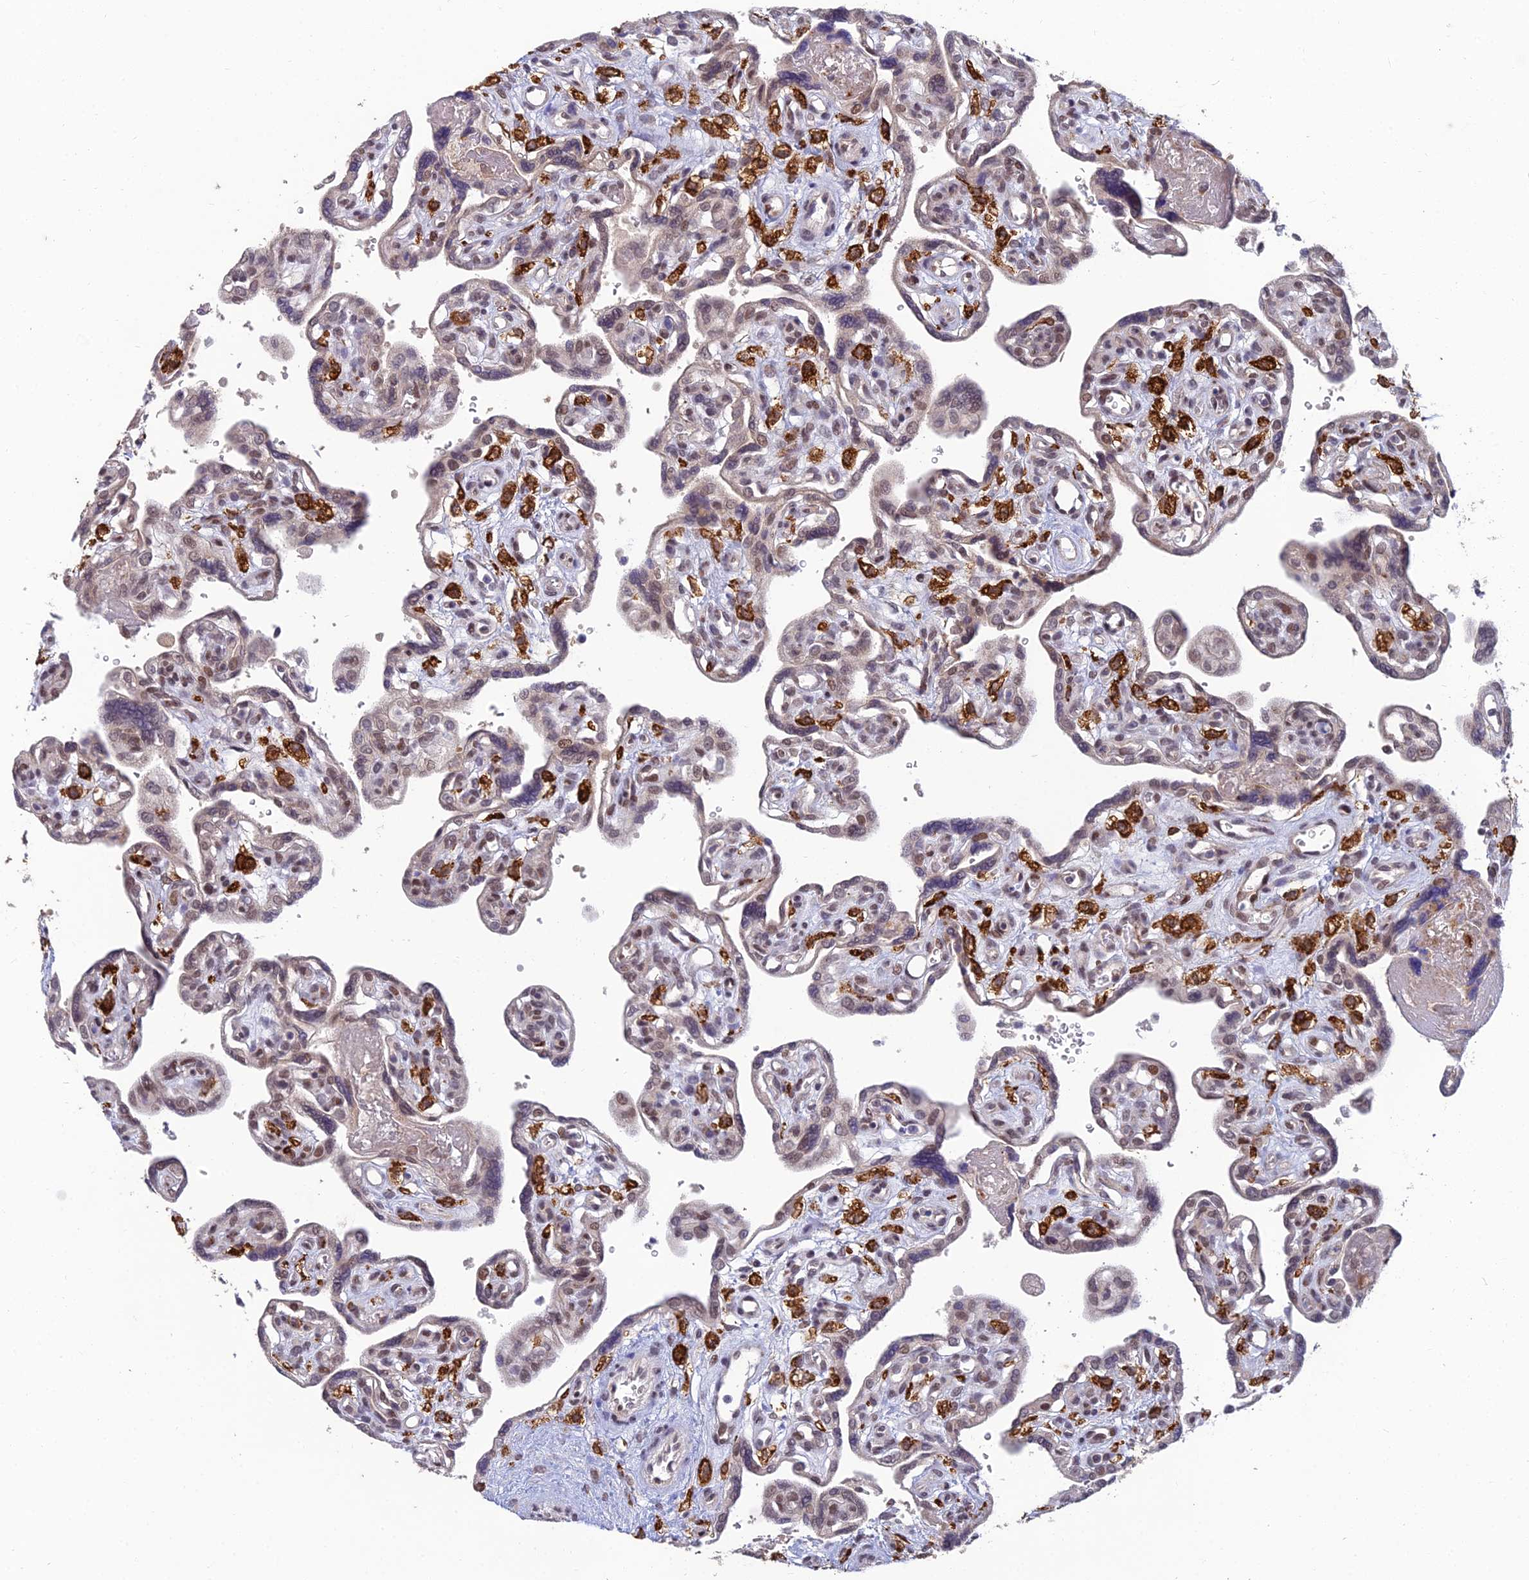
{"staining": {"intensity": "moderate", "quantity": "25%-75%", "location": "nuclear"}, "tissue": "placenta", "cell_type": "Trophoblastic cells", "image_type": "normal", "snomed": [{"axis": "morphology", "description": "Normal tissue, NOS"}, {"axis": "topography", "description": "Placenta"}], "caption": "DAB immunohistochemical staining of normal placenta exhibits moderate nuclear protein expression in approximately 25%-75% of trophoblastic cells. (brown staining indicates protein expression, while blue staining denotes nuclei).", "gene": "ABHD17A", "patient": {"sex": "female", "age": 39}}